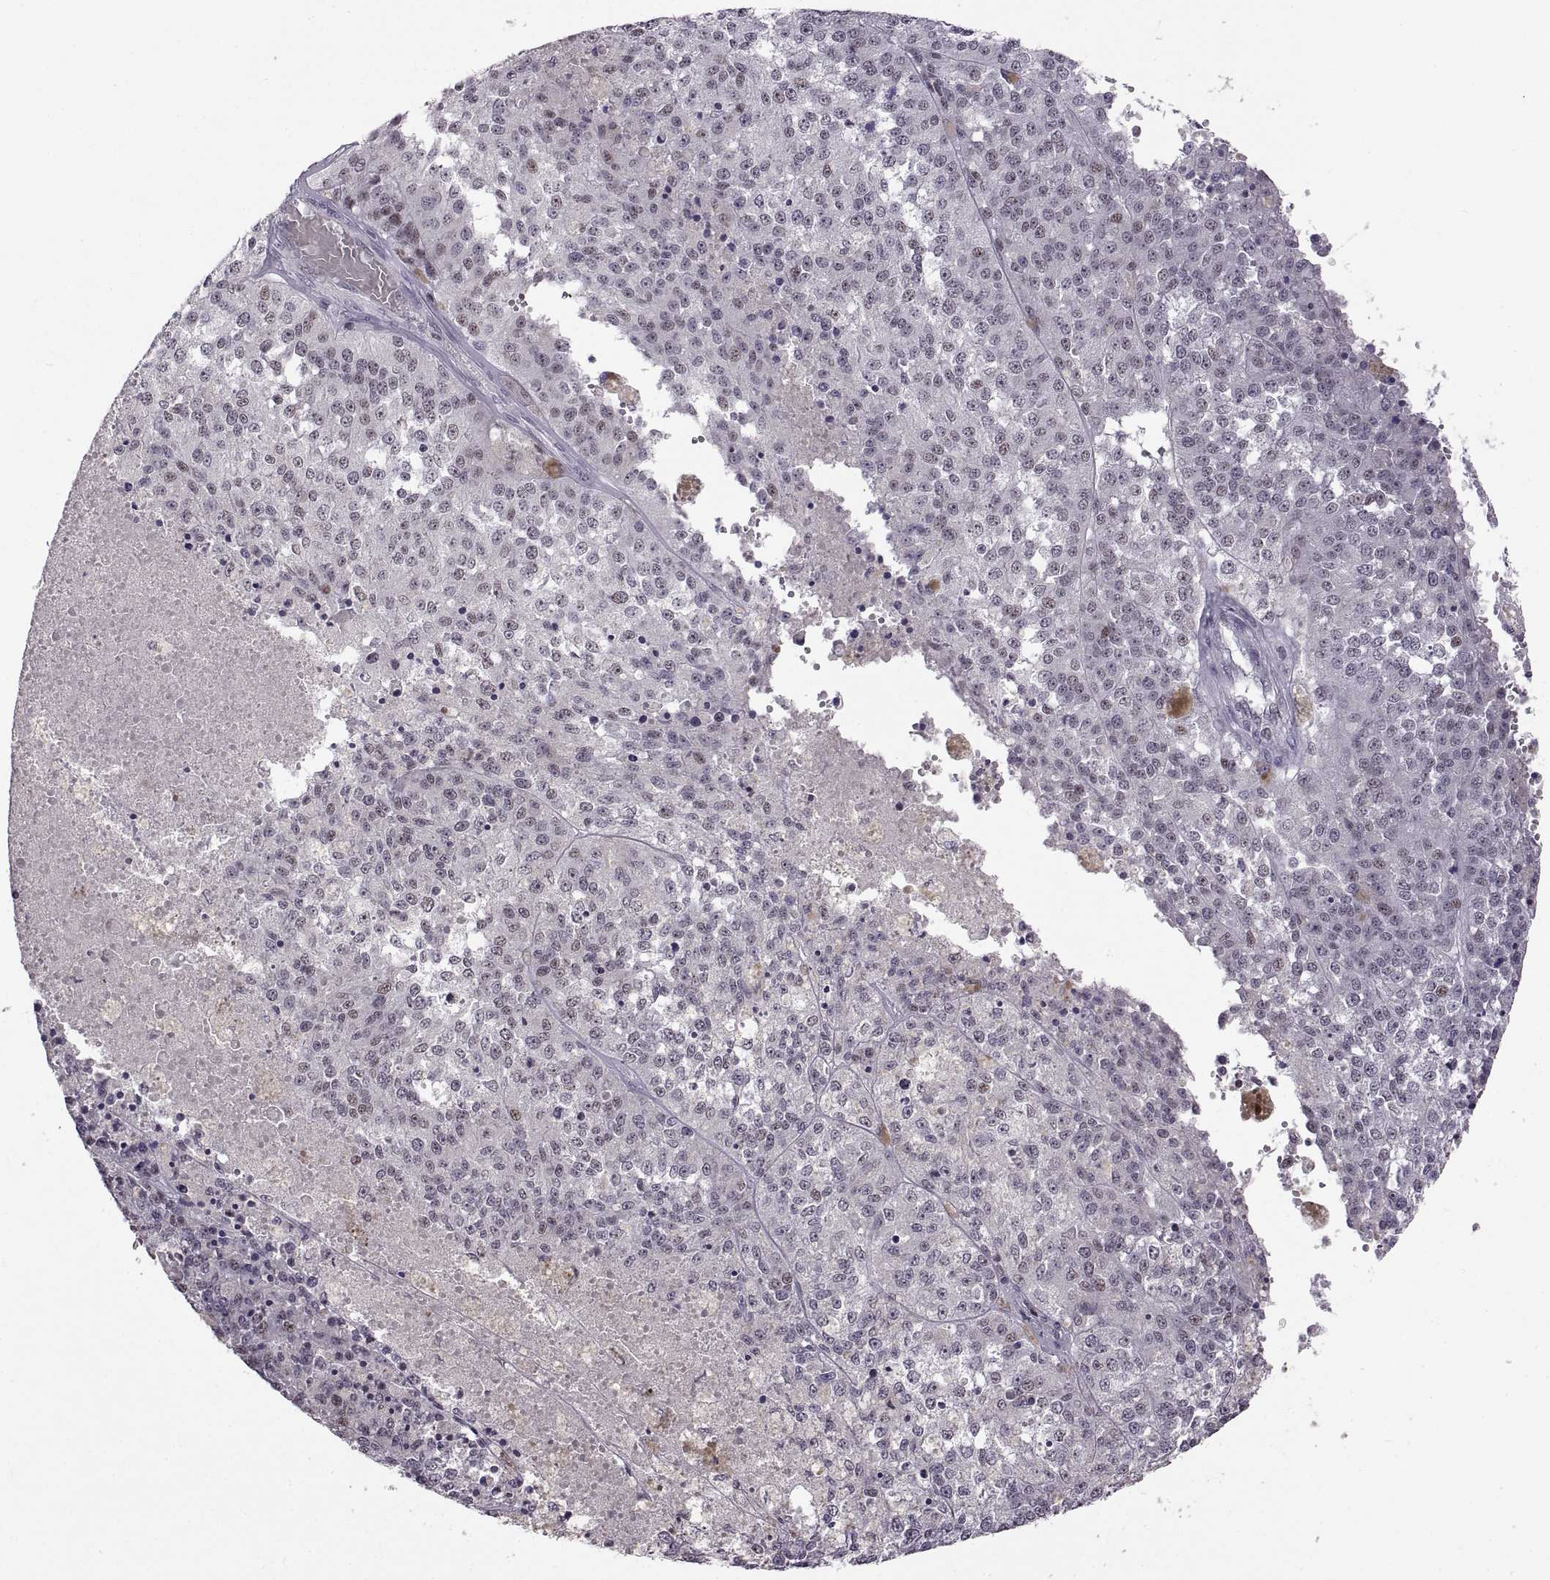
{"staining": {"intensity": "negative", "quantity": "none", "location": "none"}, "tissue": "melanoma", "cell_type": "Tumor cells", "image_type": "cancer", "snomed": [{"axis": "morphology", "description": "Malignant melanoma, Metastatic site"}, {"axis": "topography", "description": "Lymph node"}], "caption": "A high-resolution histopathology image shows IHC staining of melanoma, which reveals no significant expression in tumor cells. (Immunohistochemistry, brightfield microscopy, high magnification).", "gene": "NEK2", "patient": {"sex": "female", "age": 64}}